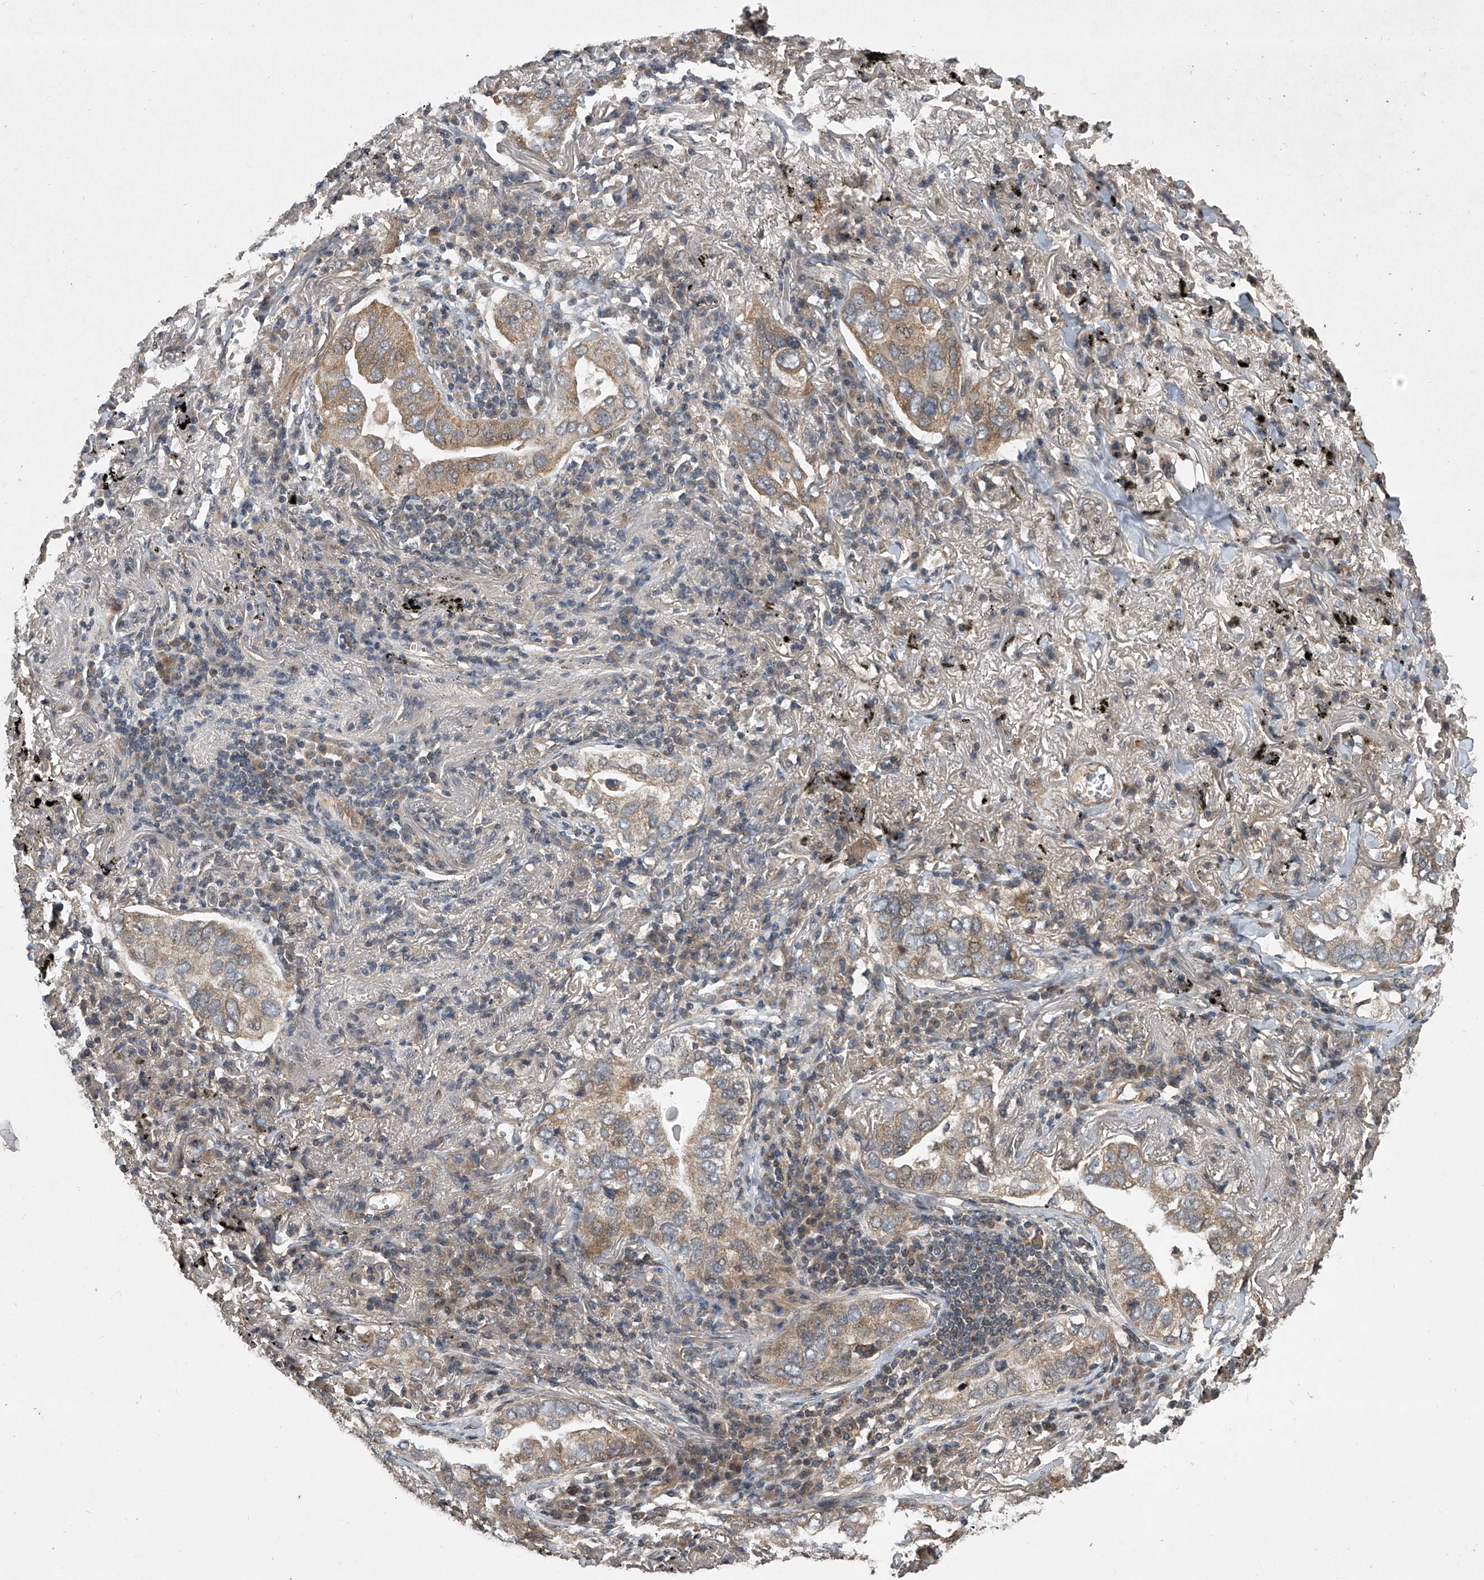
{"staining": {"intensity": "moderate", "quantity": ">75%", "location": "cytoplasmic/membranous"}, "tissue": "lung cancer", "cell_type": "Tumor cells", "image_type": "cancer", "snomed": [{"axis": "morphology", "description": "Adenocarcinoma, NOS"}, {"axis": "topography", "description": "Lung"}], "caption": "Tumor cells reveal moderate cytoplasmic/membranous positivity in approximately >75% of cells in lung cancer.", "gene": "NFS1", "patient": {"sex": "male", "age": 65}}